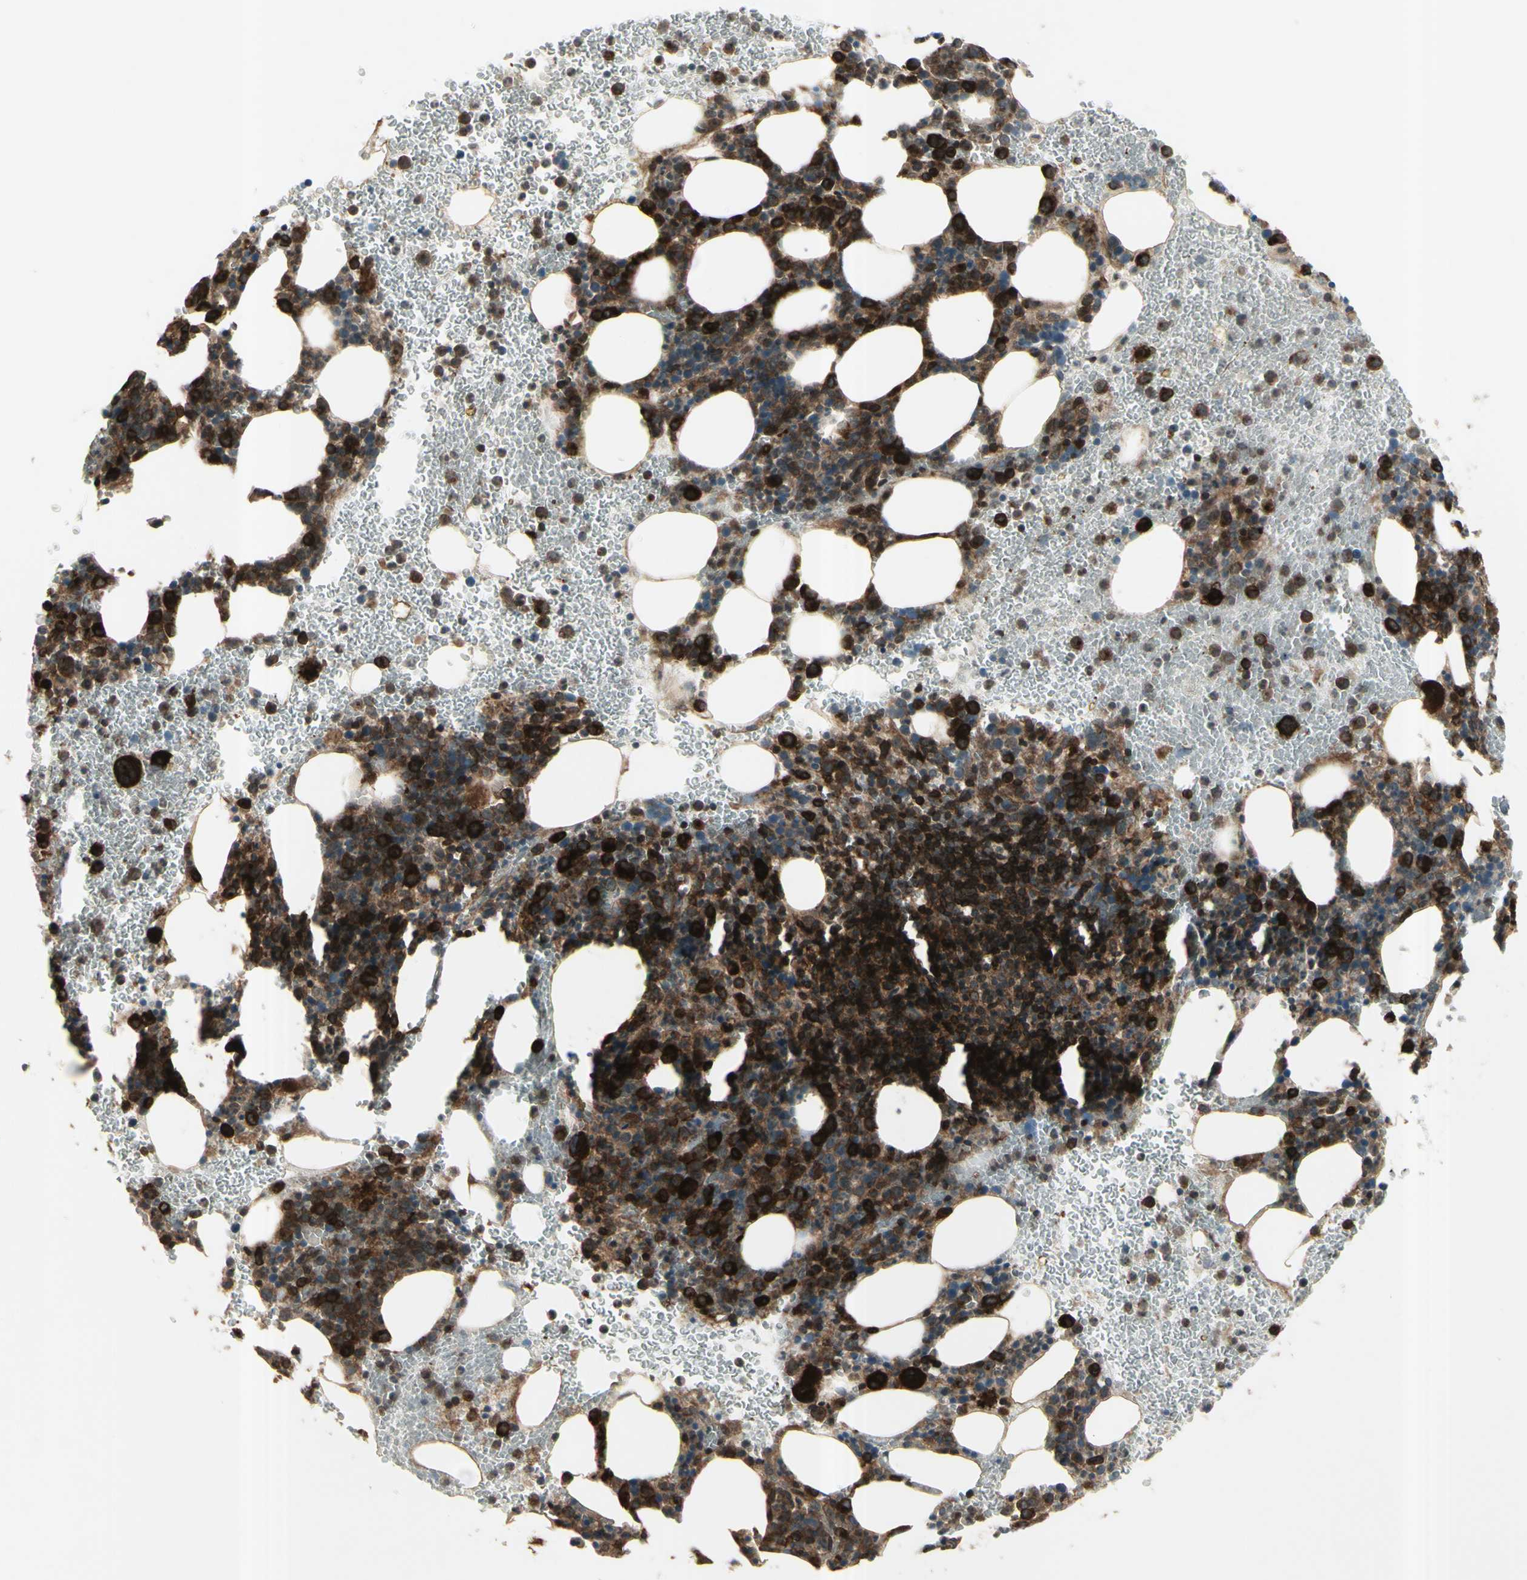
{"staining": {"intensity": "strong", "quantity": ">75%", "location": "cytoplasmic/membranous"}, "tissue": "bone marrow", "cell_type": "Hematopoietic cells", "image_type": "normal", "snomed": [{"axis": "morphology", "description": "Normal tissue, NOS"}, {"axis": "morphology", "description": "Inflammation, NOS"}, {"axis": "topography", "description": "Bone marrow"}], "caption": "Immunohistochemistry (IHC) image of benign human bone marrow stained for a protein (brown), which exhibits high levels of strong cytoplasmic/membranous expression in about >75% of hematopoietic cells.", "gene": "FXYD5", "patient": {"sex": "female", "age": 54}}